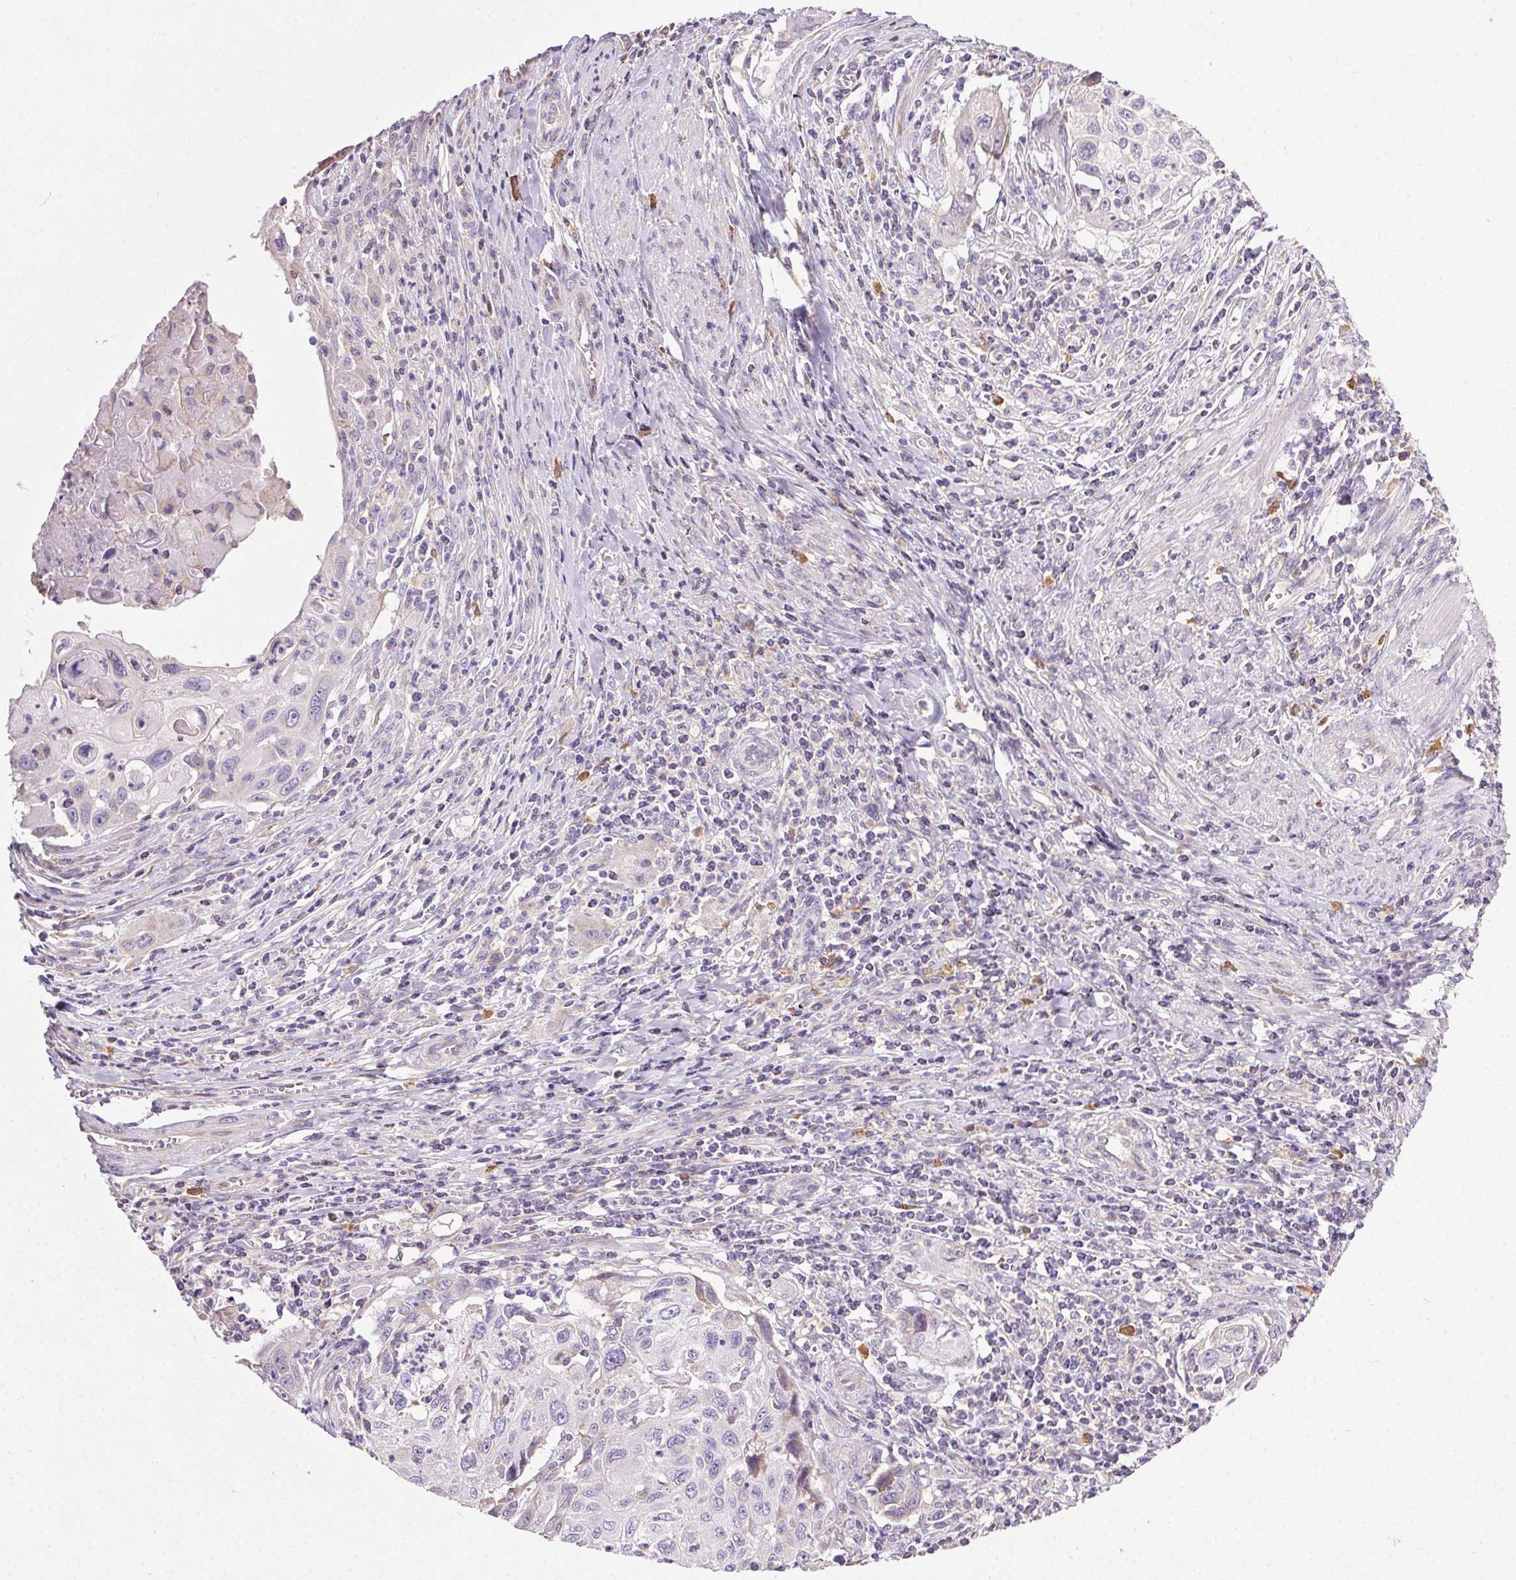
{"staining": {"intensity": "negative", "quantity": "none", "location": "none"}, "tissue": "cervical cancer", "cell_type": "Tumor cells", "image_type": "cancer", "snomed": [{"axis": "morphology", "description": "Squamous cell carcinoma, NOS"}, {"axis": "topography", "description": "Cervix"}], "caption": "DAB immunohistochemical staining of human cervical squamous cell carcinoma exhibits no significant positivity in tumor cells.", "gene": "SNX31", "patient": {"sex": "female", "age": 70}}